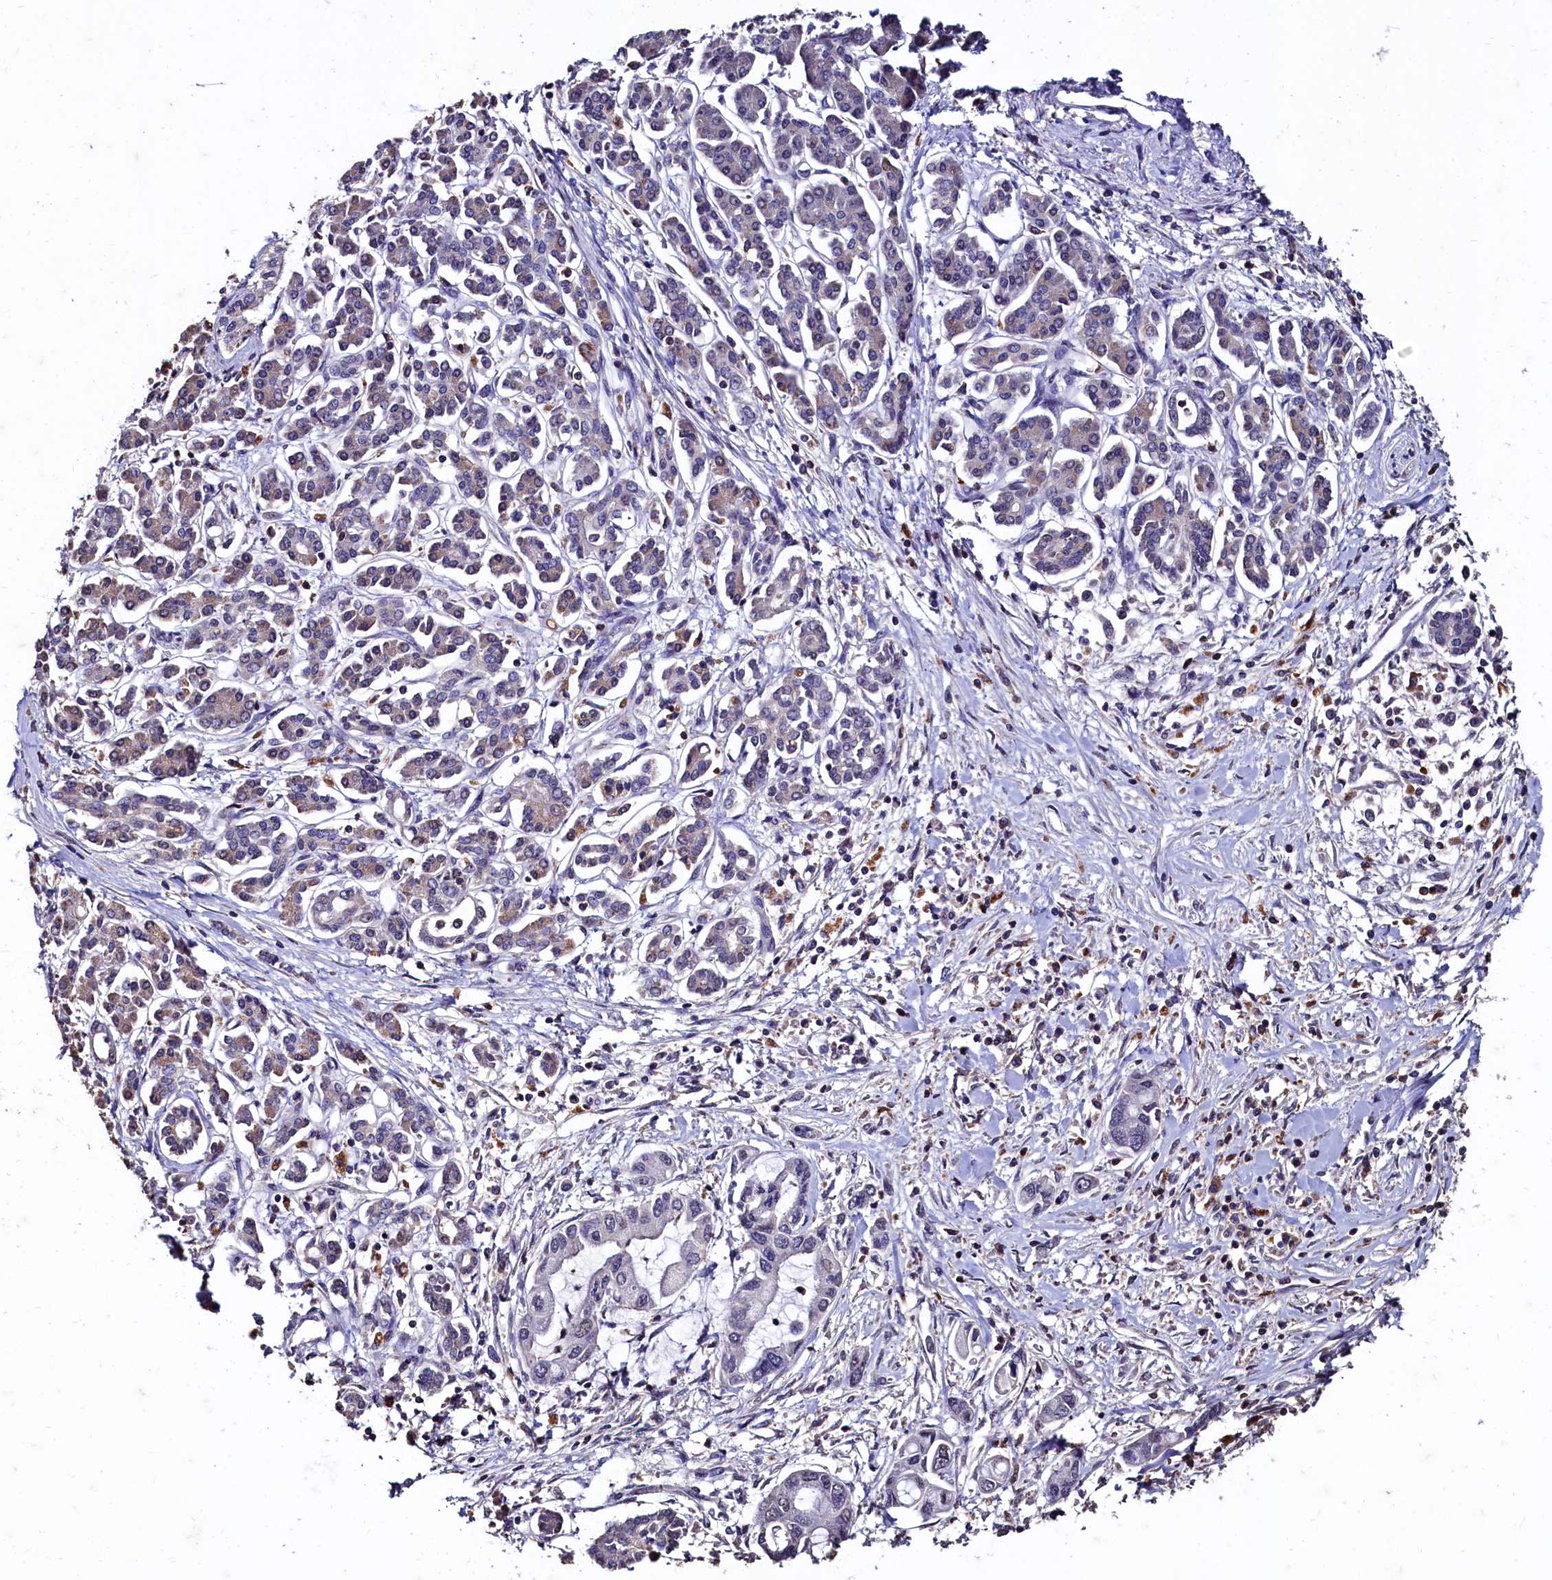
{"staining": {"intensity": "negative", "quantity": "none", "location": "none"}, "tissue": "pancreatic cancer", "cell_type": "Tumor cells", "image_type": "cancer", "snomed": [{"axis": "morphology", "description": "Normal tissue, NOS"}, {"axis": "morphology", "description": "Adenocarcinoma, NOS"}, {"axis": "topography", "description": "Pancreas"}], "caption": "A micrograph of human pancreatic cancer is negative for staining in tumor cells. (DAB immunohistochemistry (IHC) with hematoxylin counter stain).", "gene": "CSTPP1", "patient": {"sex": "female", "age": 64}}